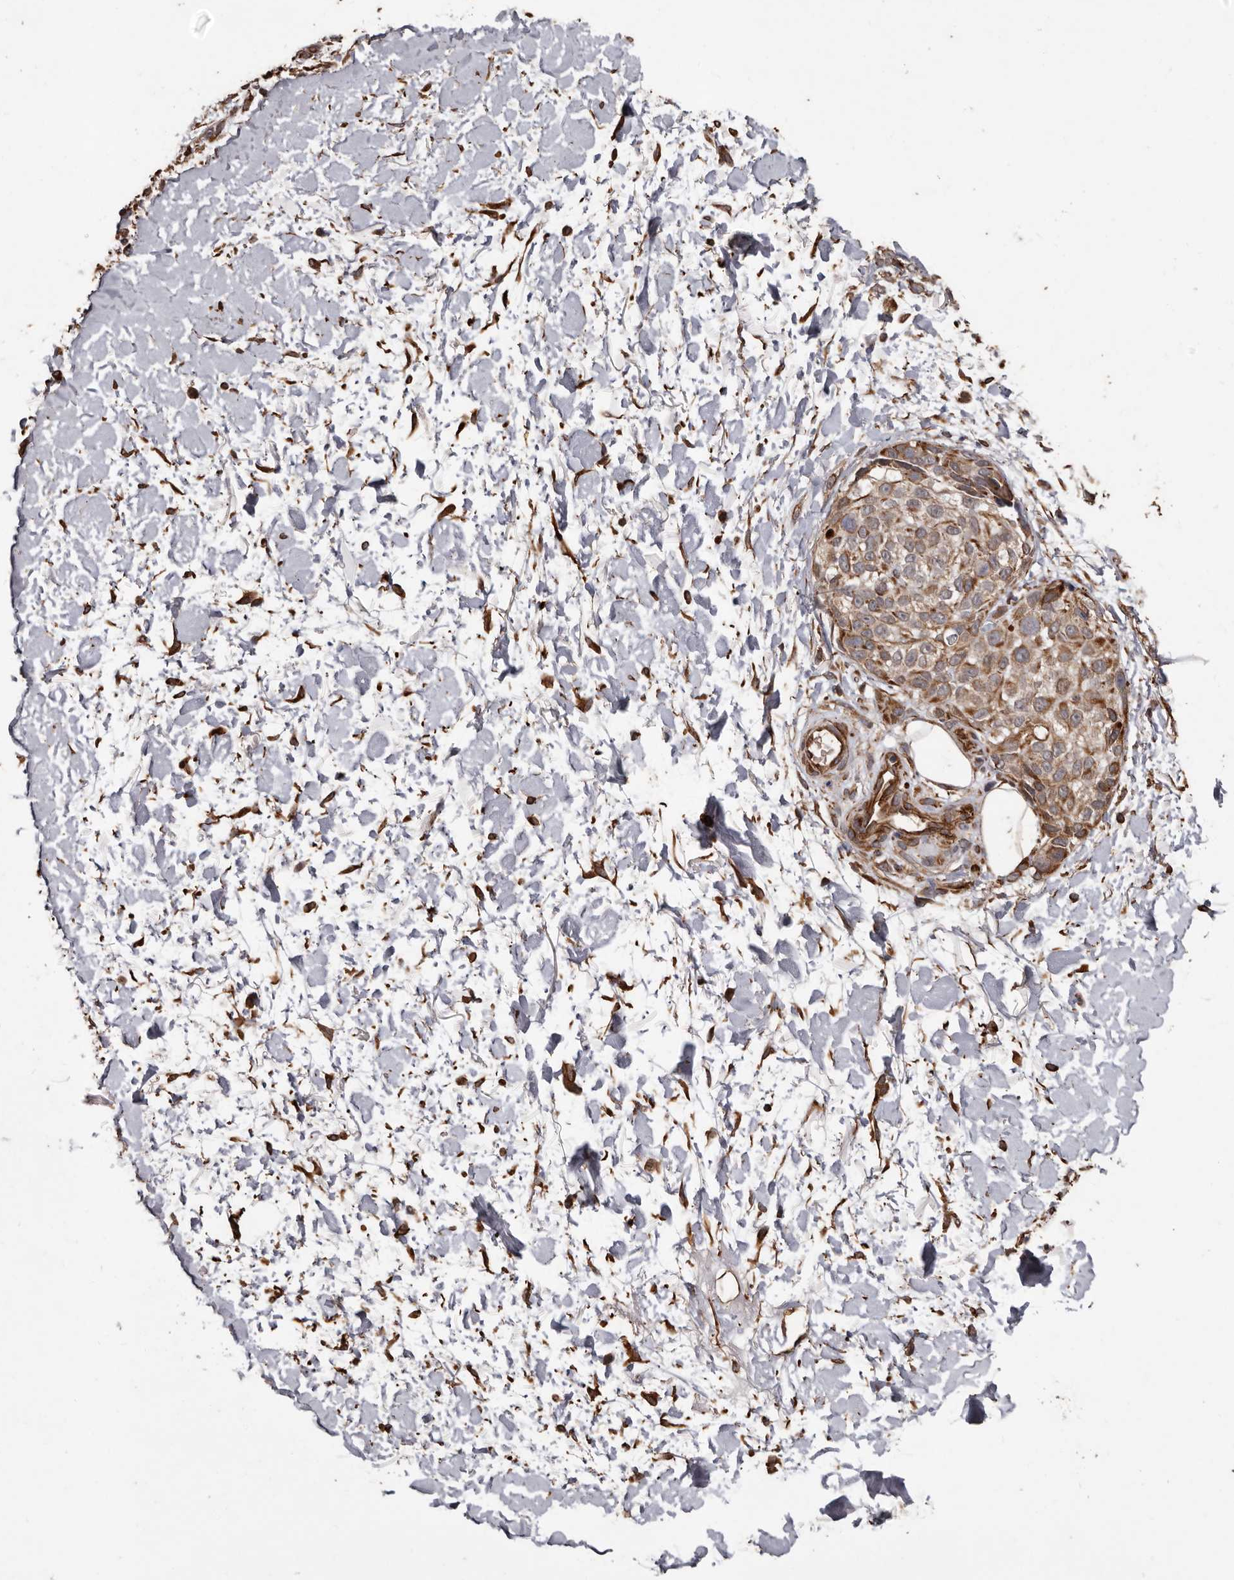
{"staining": {"intensity": "moderate", "quantity": ">75%", "location": "cytoplasmic/membranous"}, "tissue": "melanoma", "cell_type": "Tumor cells", "image_type": "cancer", "snomed": [{"axis": "morphology", "description": "Malignant melanoma, Metastatic site"}, {"axis": "topography", "description": "Skin"}], "caption": "Protein staining by immunohistochemistry reveals moderate cytoplasmic/membranous expression in approximately >75% of tumor cells in malignant melanoma (metastatic site).", "gene": "BRAT1", "patient": {"sex": "female", "age": 72}}